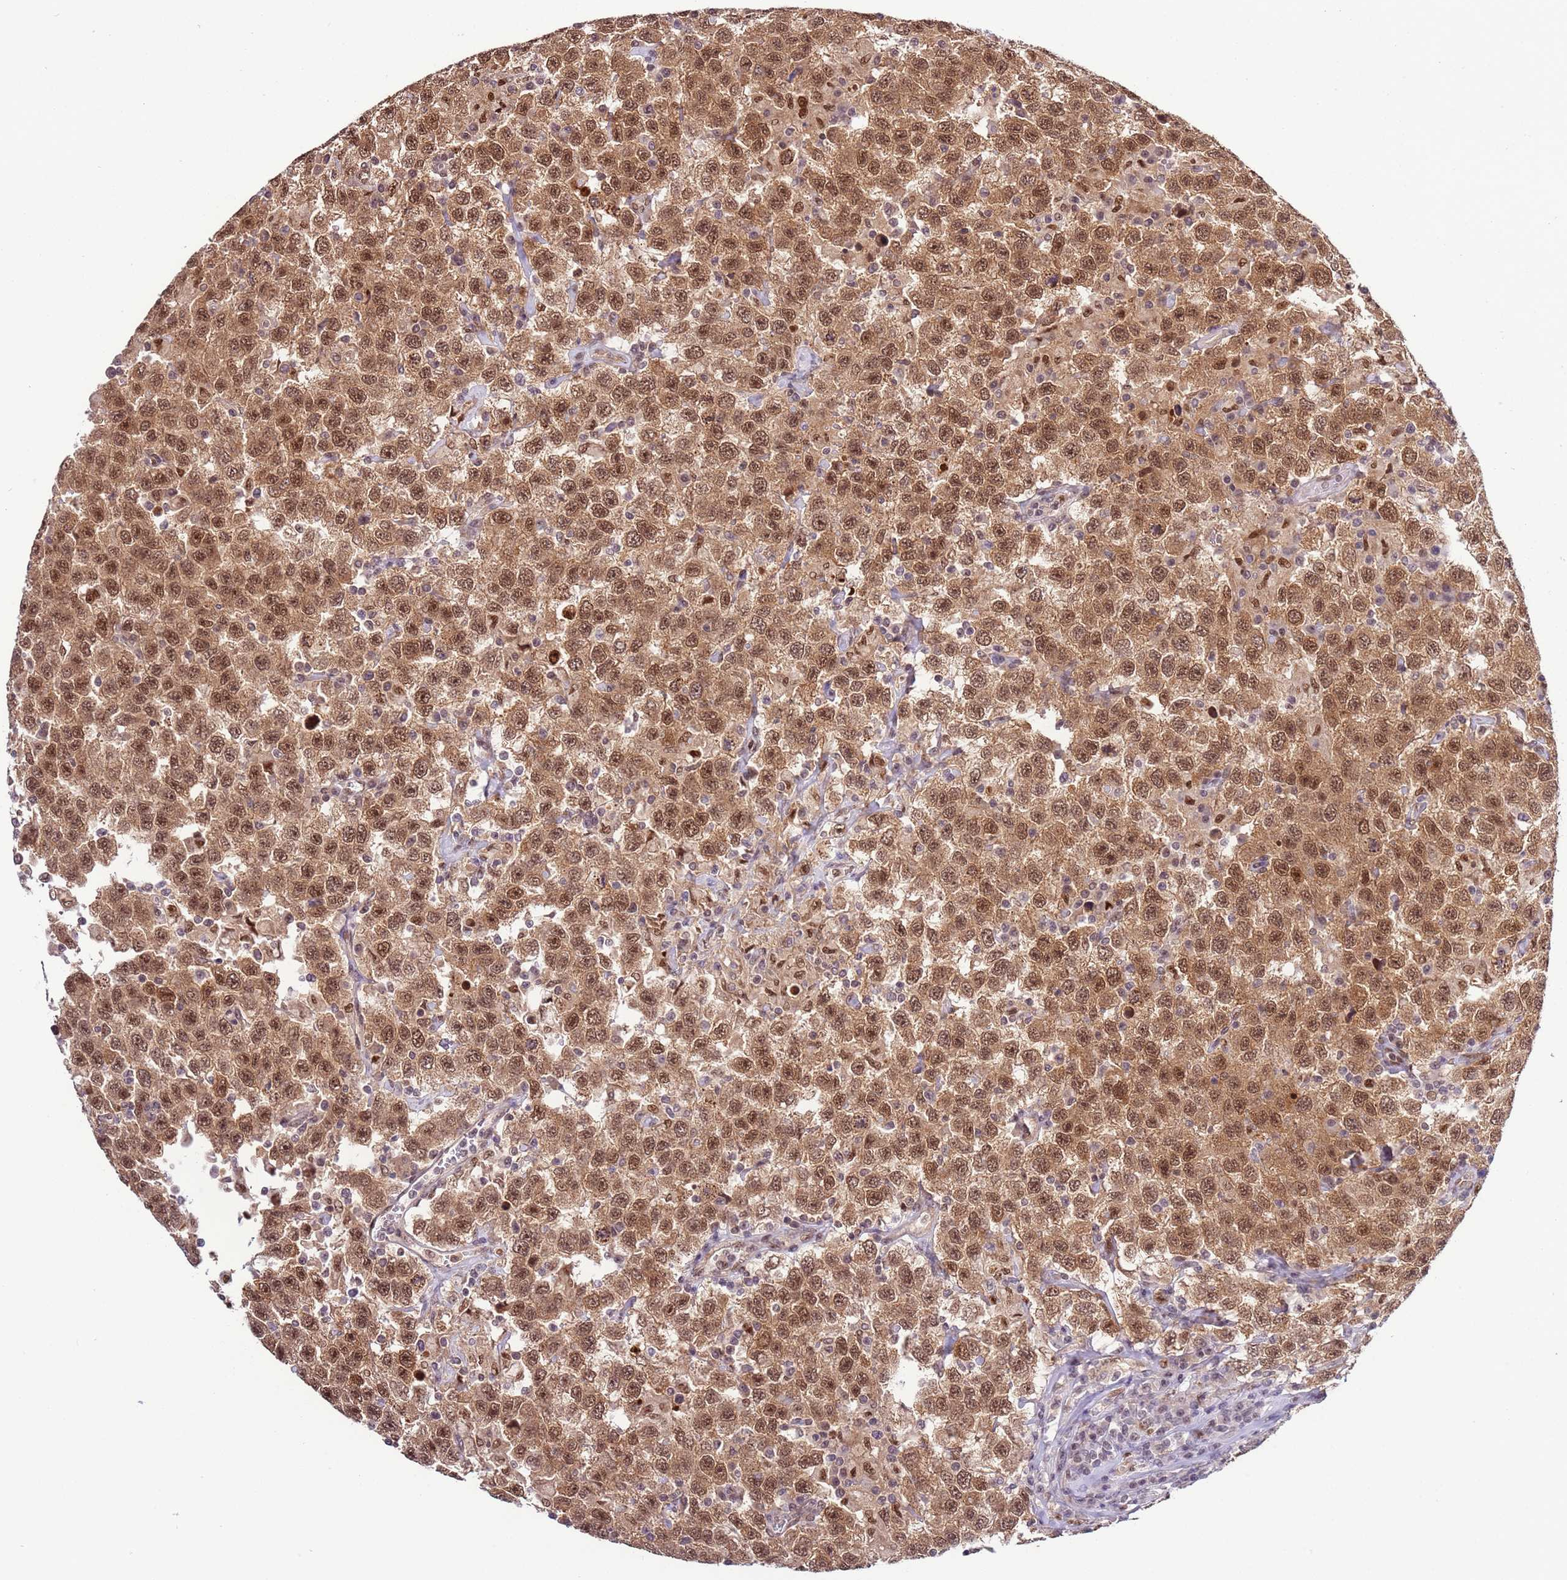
{"staining": {"intensity": "moderate", "quantity": ">75%", "location": "cytoplasmic/membranous,nuclear"}, "tissue": "testis cancer", "cell_type": "Tumor cells", "image_type": "cancer", "snomed": [{"axis": "morphology", "description": "Seminoma, NOS"}, {"axis": "topography", "description": "Testis"}], "caption": "Immunohistochemical staining of human testis cancer (seminoma) reveals medium levels of moderate cytoplasmic/membranous and nuclear protein expression in about >75% of tumor cells.", "gene": "PRPF6", "patient": {"sex": "male", "age": 41}}